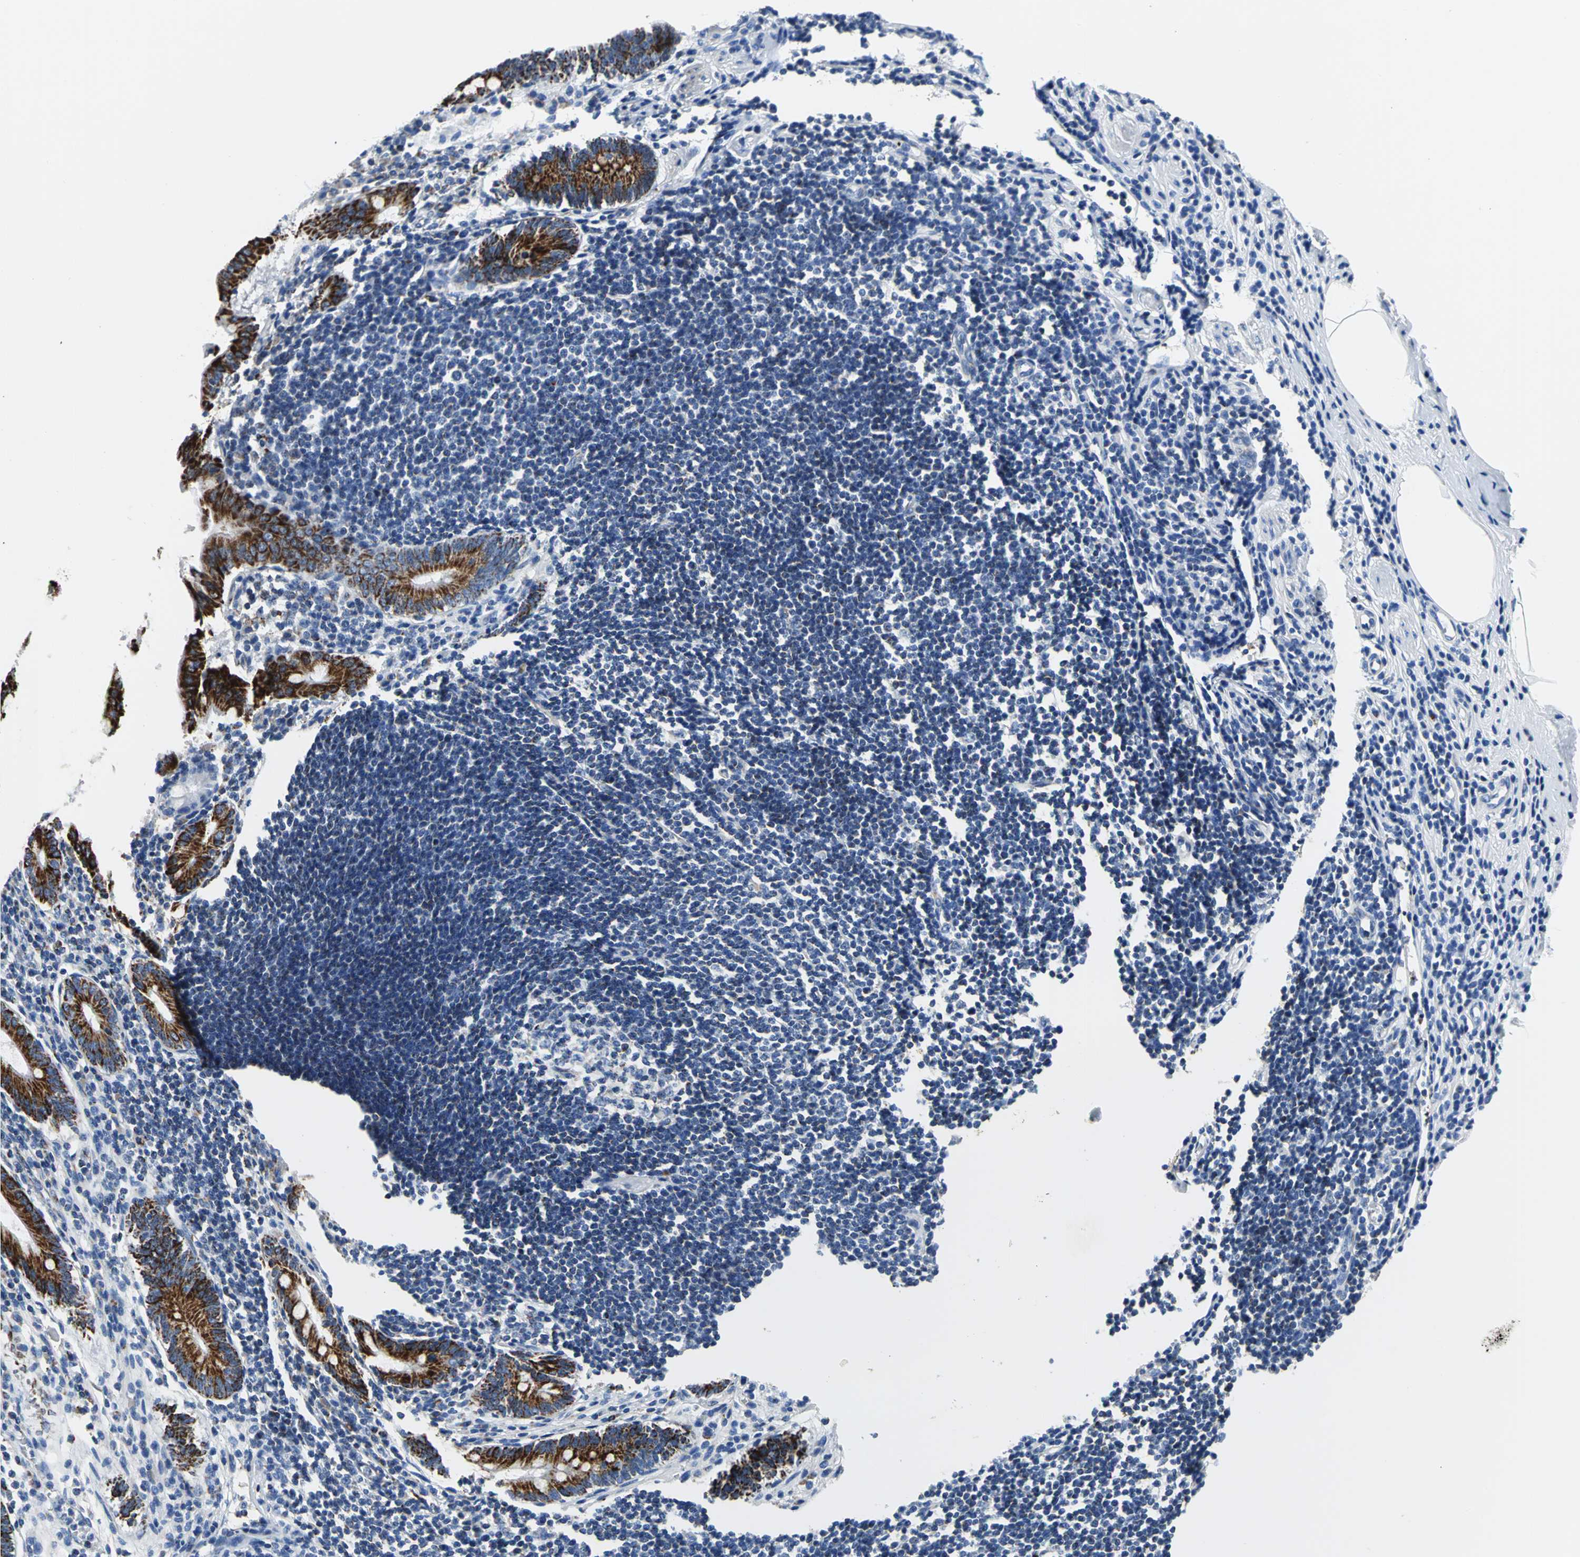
{"staining": {"intensity": "strong", "quantity": ">75%", "location": "cytoplasmic/membranous"}, "tissue": "appendix", "cell_type": "Glandular cells", "image_type": "normal", "snomed": [{"axis": "morphology", "description": "Normal tissue, NOS"}, {"axis": "topography", "description": "Appendix"}], "caption": "Glandular cells reveal high levels of strong cytoplasmic/membranous staining in approximately >75% of cells in unremarkable appendix. (Brightfield microscopy of DAB IHC at high magnification).", "gene": "IFI6", "patient": {"sex": "female", "age": 50}}